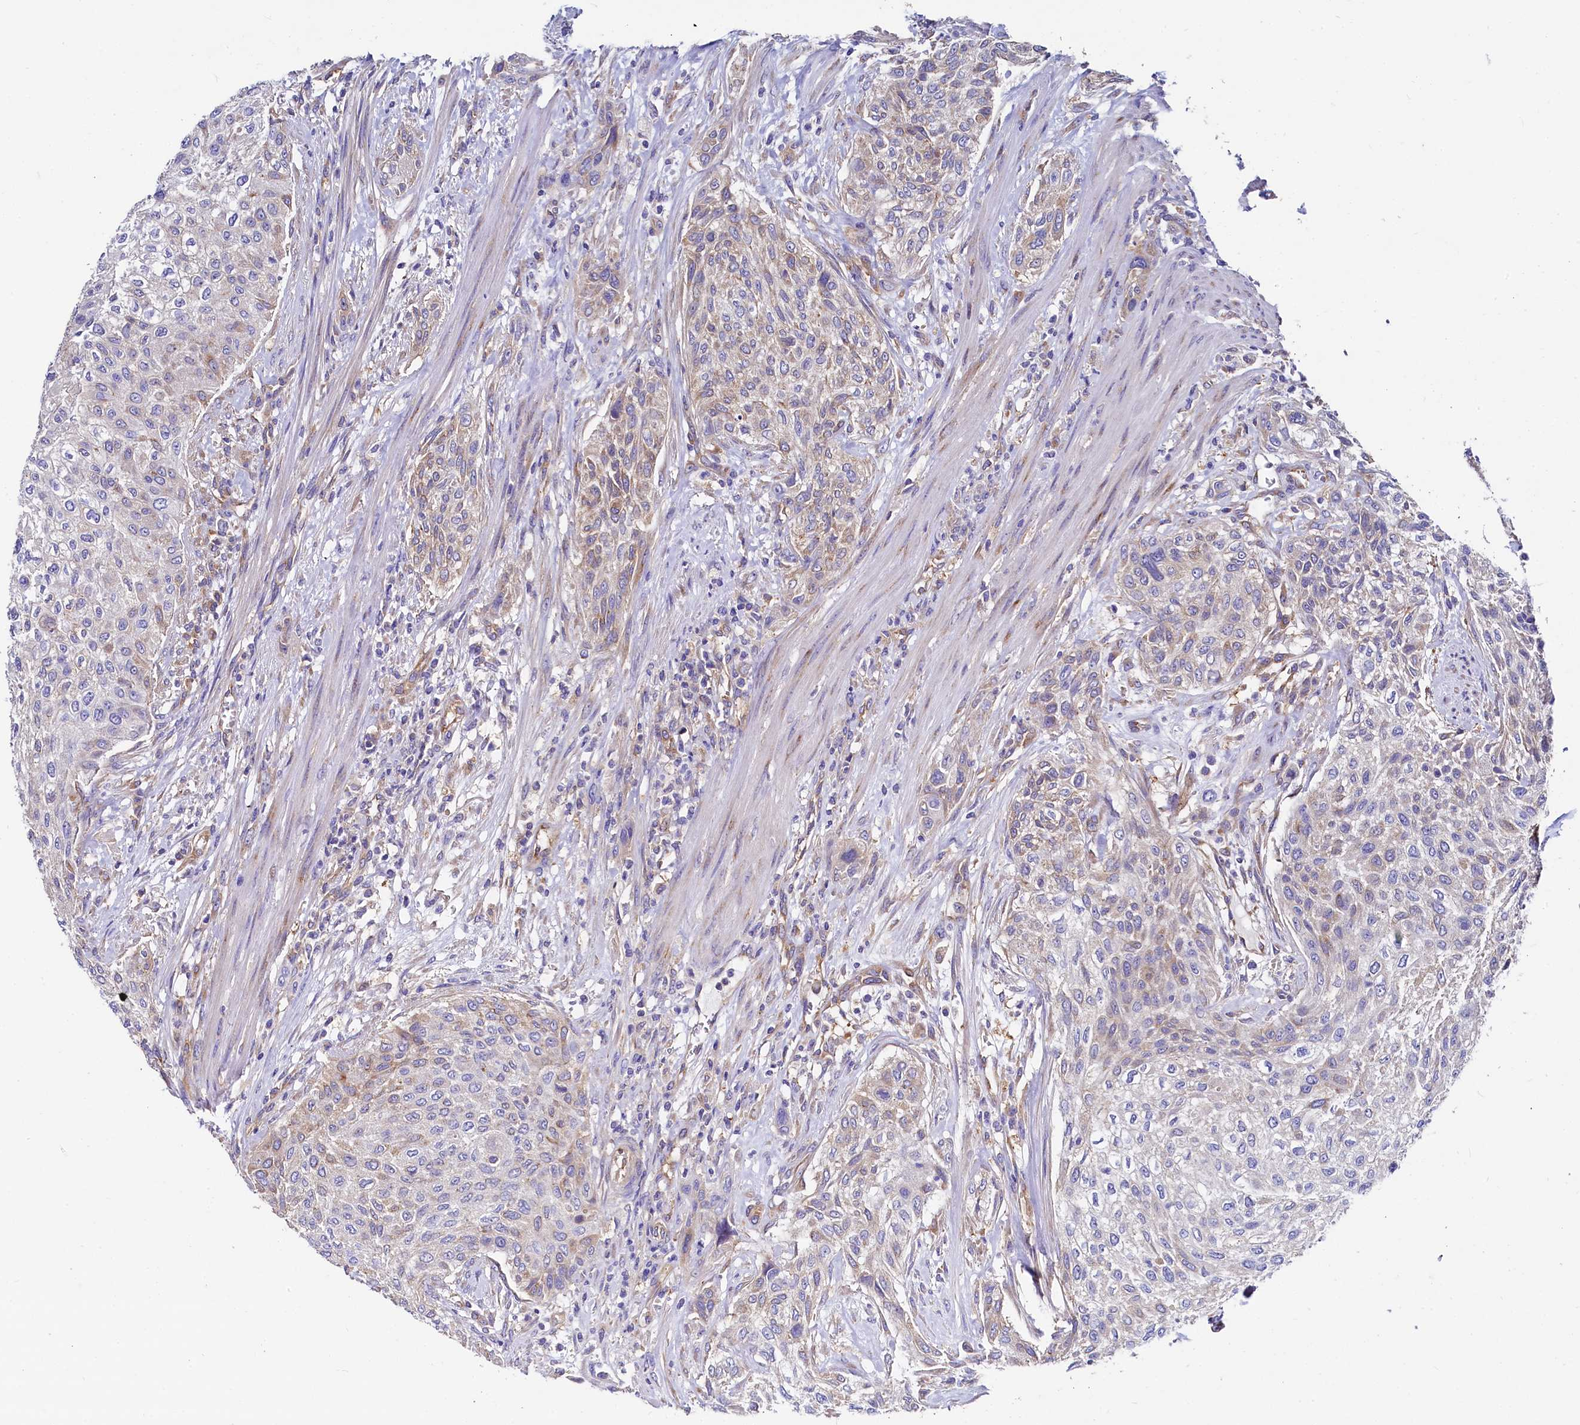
{"staining": {"intensity": "weak", "quantity": "25%-75%", "location": "cytoplasmic/membranous"}, "tissue": "urothelial cancer", "cell_type": "Tumor cells", "image_type": "cancer", "snomed": [{"axis": "morphology", "description": "Normal tissue, NOS"}, {"axis": "morphology", "description": "Urothelial carcinoma, NOS"}, {"axis": "topography", "description": "Urinary bladder"}, {"axis": "topography", "description": "Peripheral nerve tissue"}], "caption": "A photomicrograph showing weak cytoplasmic/membranous staining in approximately 25%-75% of tumor cells in urothelial cancer, as visualized by brown immunohistochemical staining.", "gene": "QARS1", "patient": {"sex": "male", "age": 35}}